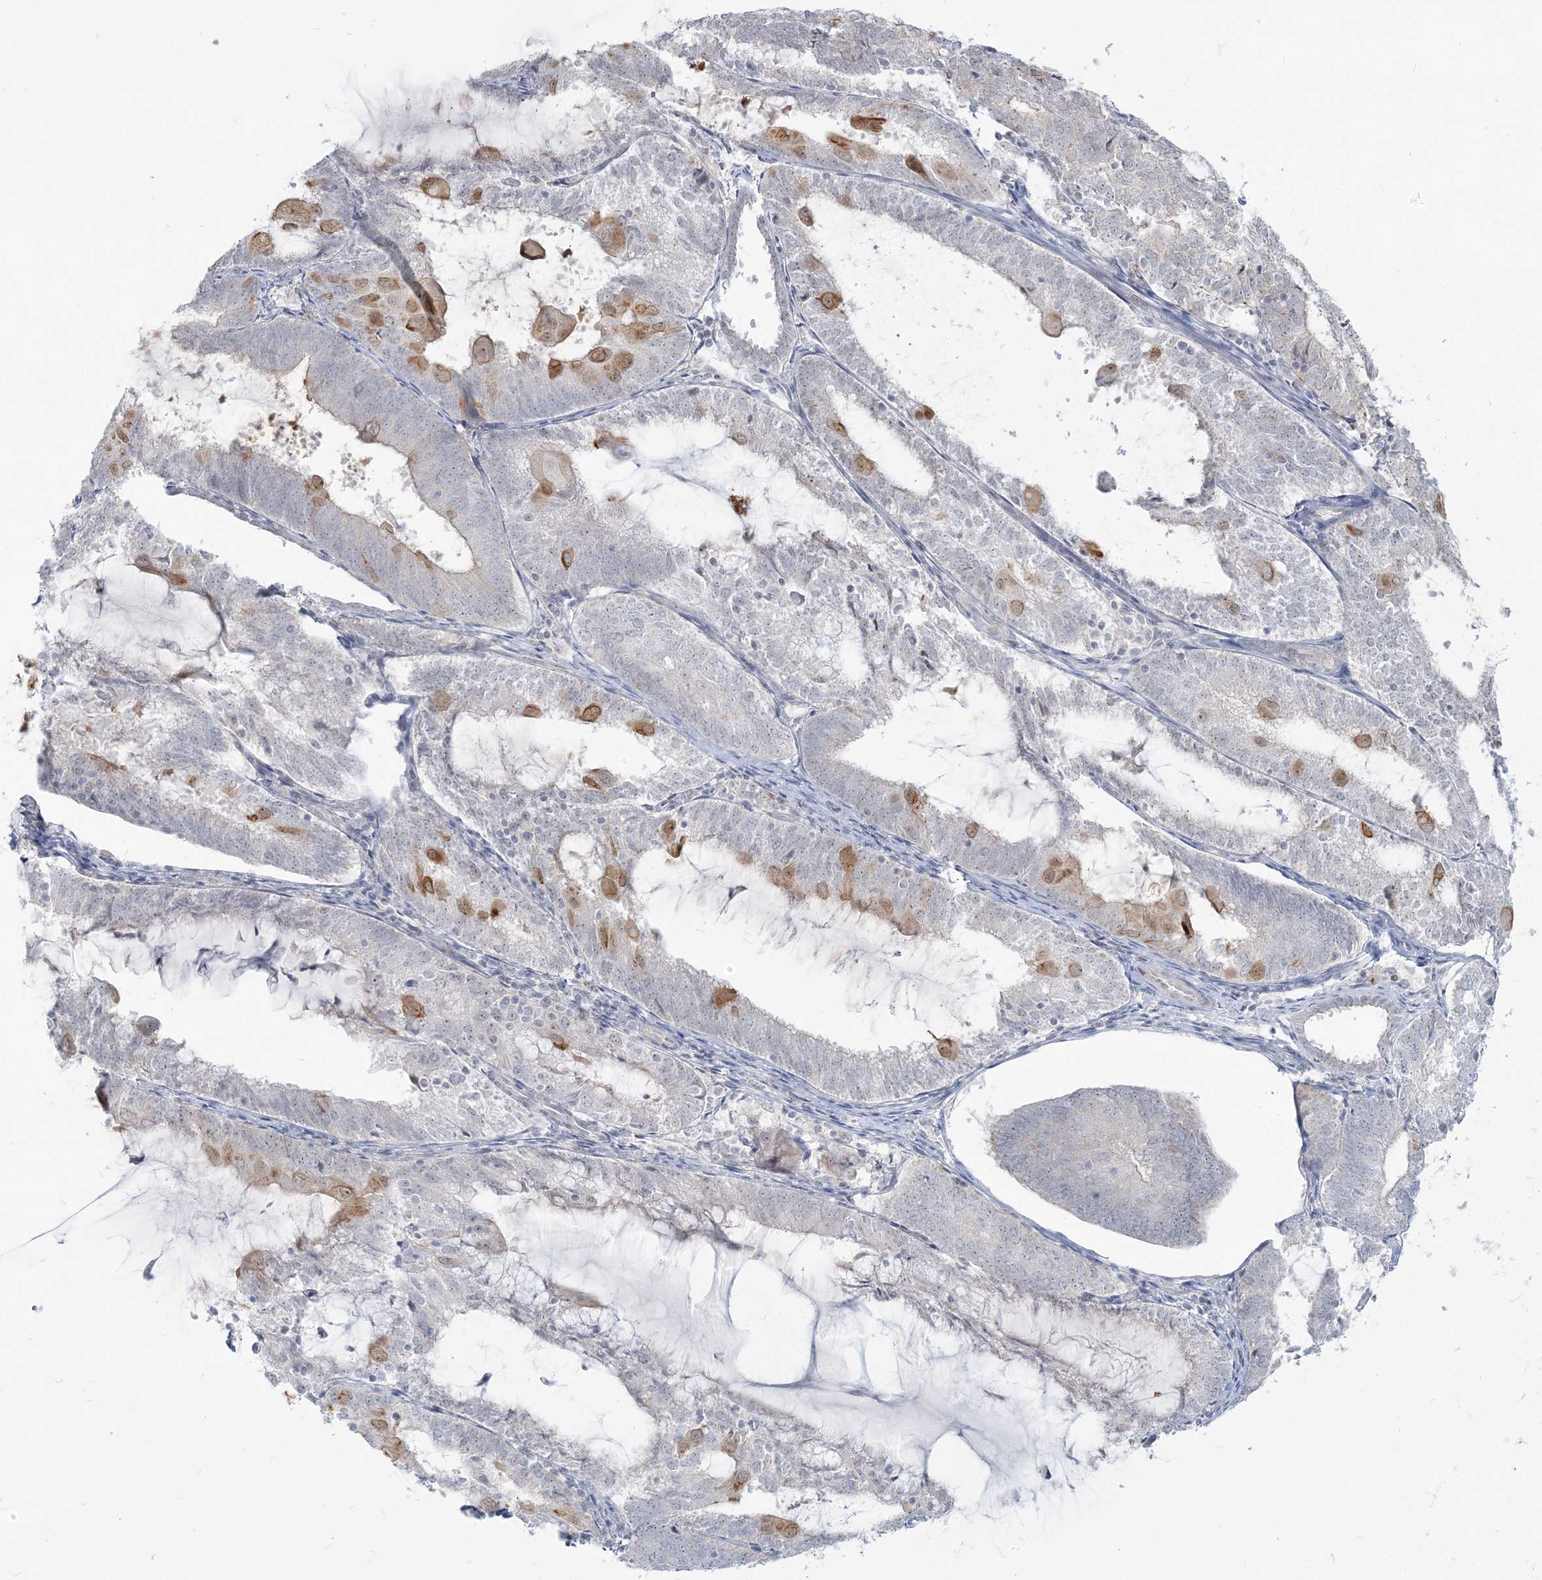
{"staining": {"intensity": "moderate", "quantity": "<25%", "location": "cytoplasmic/membranous,nuclear"}, "tissue": "endometrial cancer", "cell_type": "Tumor cells", "image_type": "cancer", "snomed": [{"axis": "morphology", "description": "Adenocarcinoma, NOS"}, {"axis": "topography", "description": "Endometrium"}], "caption": "Brown immunohistochemical staining in endometrial cancer (adenocarcinoma) shows moderate cytoplasmic/membranous and nuclear positivity in about <25% of tumor cells.", "gene": "SDAD1", "patient": {"sex": "female", "age": 81}}